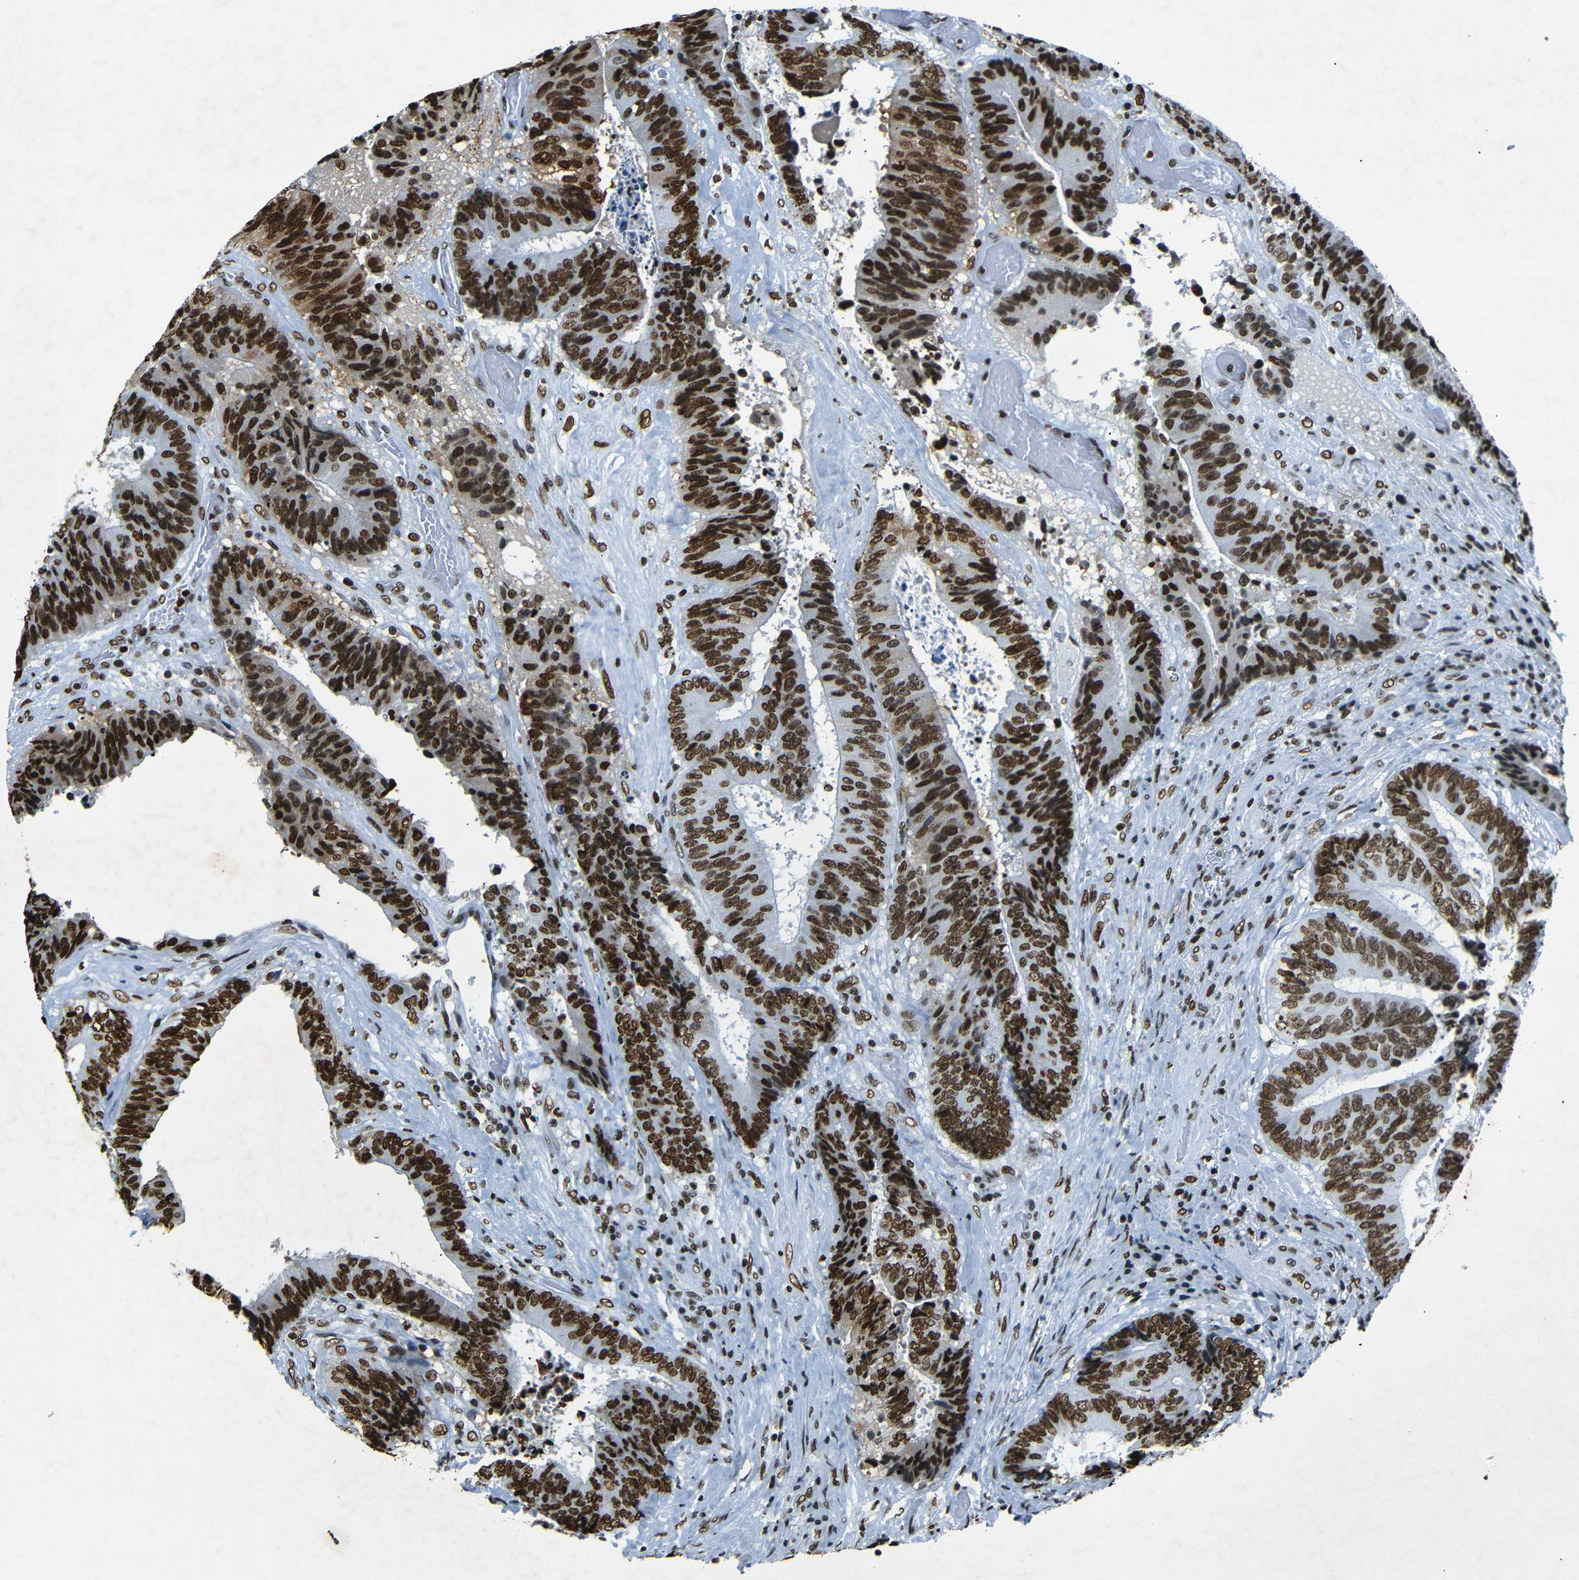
{"staining": {"intensity": "strong", "quantity": ">75%", "location": "nuclear"}, "tissue": "colorectal cancer", "cell_type": "Tumor cells", "image_type": "cancer", "snomed": [{"axis": "morphology", "description": "Adenocarcinoma, NOS"}, {"axis": "topography", "description": "Rectum"}], "caption": "Colorectal cancer (adenocarcinoma) stained with IHC reveals strong nuclear staining in about >75% of tumor cells. The protein of interest is shown in brown color, while the nuclei are stained blue.", "gene": "HMGN1", "patient": {"sex": "male", "age": 72}}